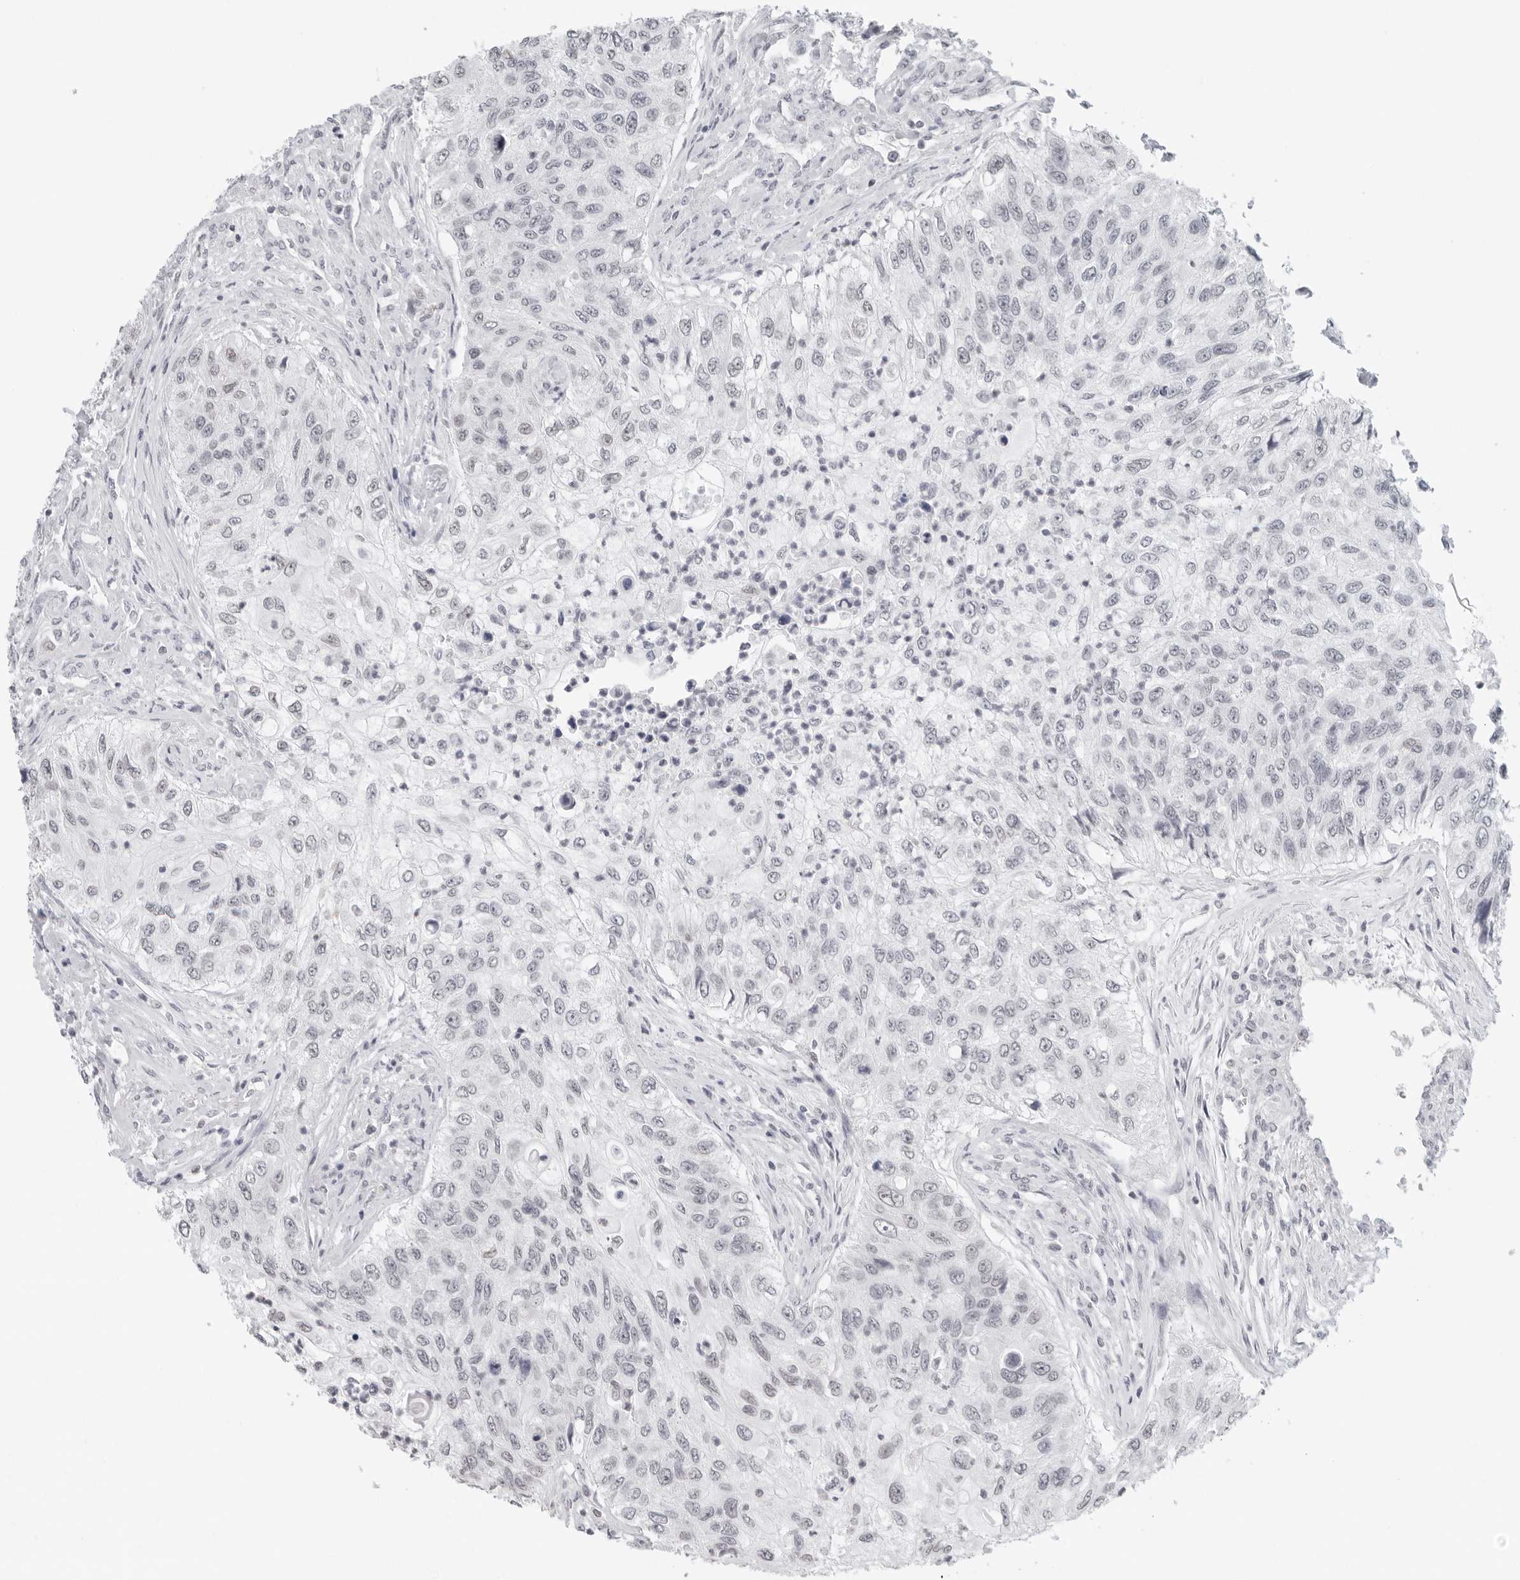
{"staining": {"intensity": "negative", "quantity": "none", "location": "none"}, "tissue": "urothelial cancer", "cell_type": "Tumor cells", "image_type": "cancer", "snomed": [{"axis": "morphology", "description": "Urothelial carcinoma, High grade"}, {"axis": "topography", "description": "Urinary bladder"}], "caption": "The image demonstrates no significant expression in tumor cells of urothelial carcinoma (high-grade).", "gene": "FLG2", "patient": {"sex": "female", "age": 60}}